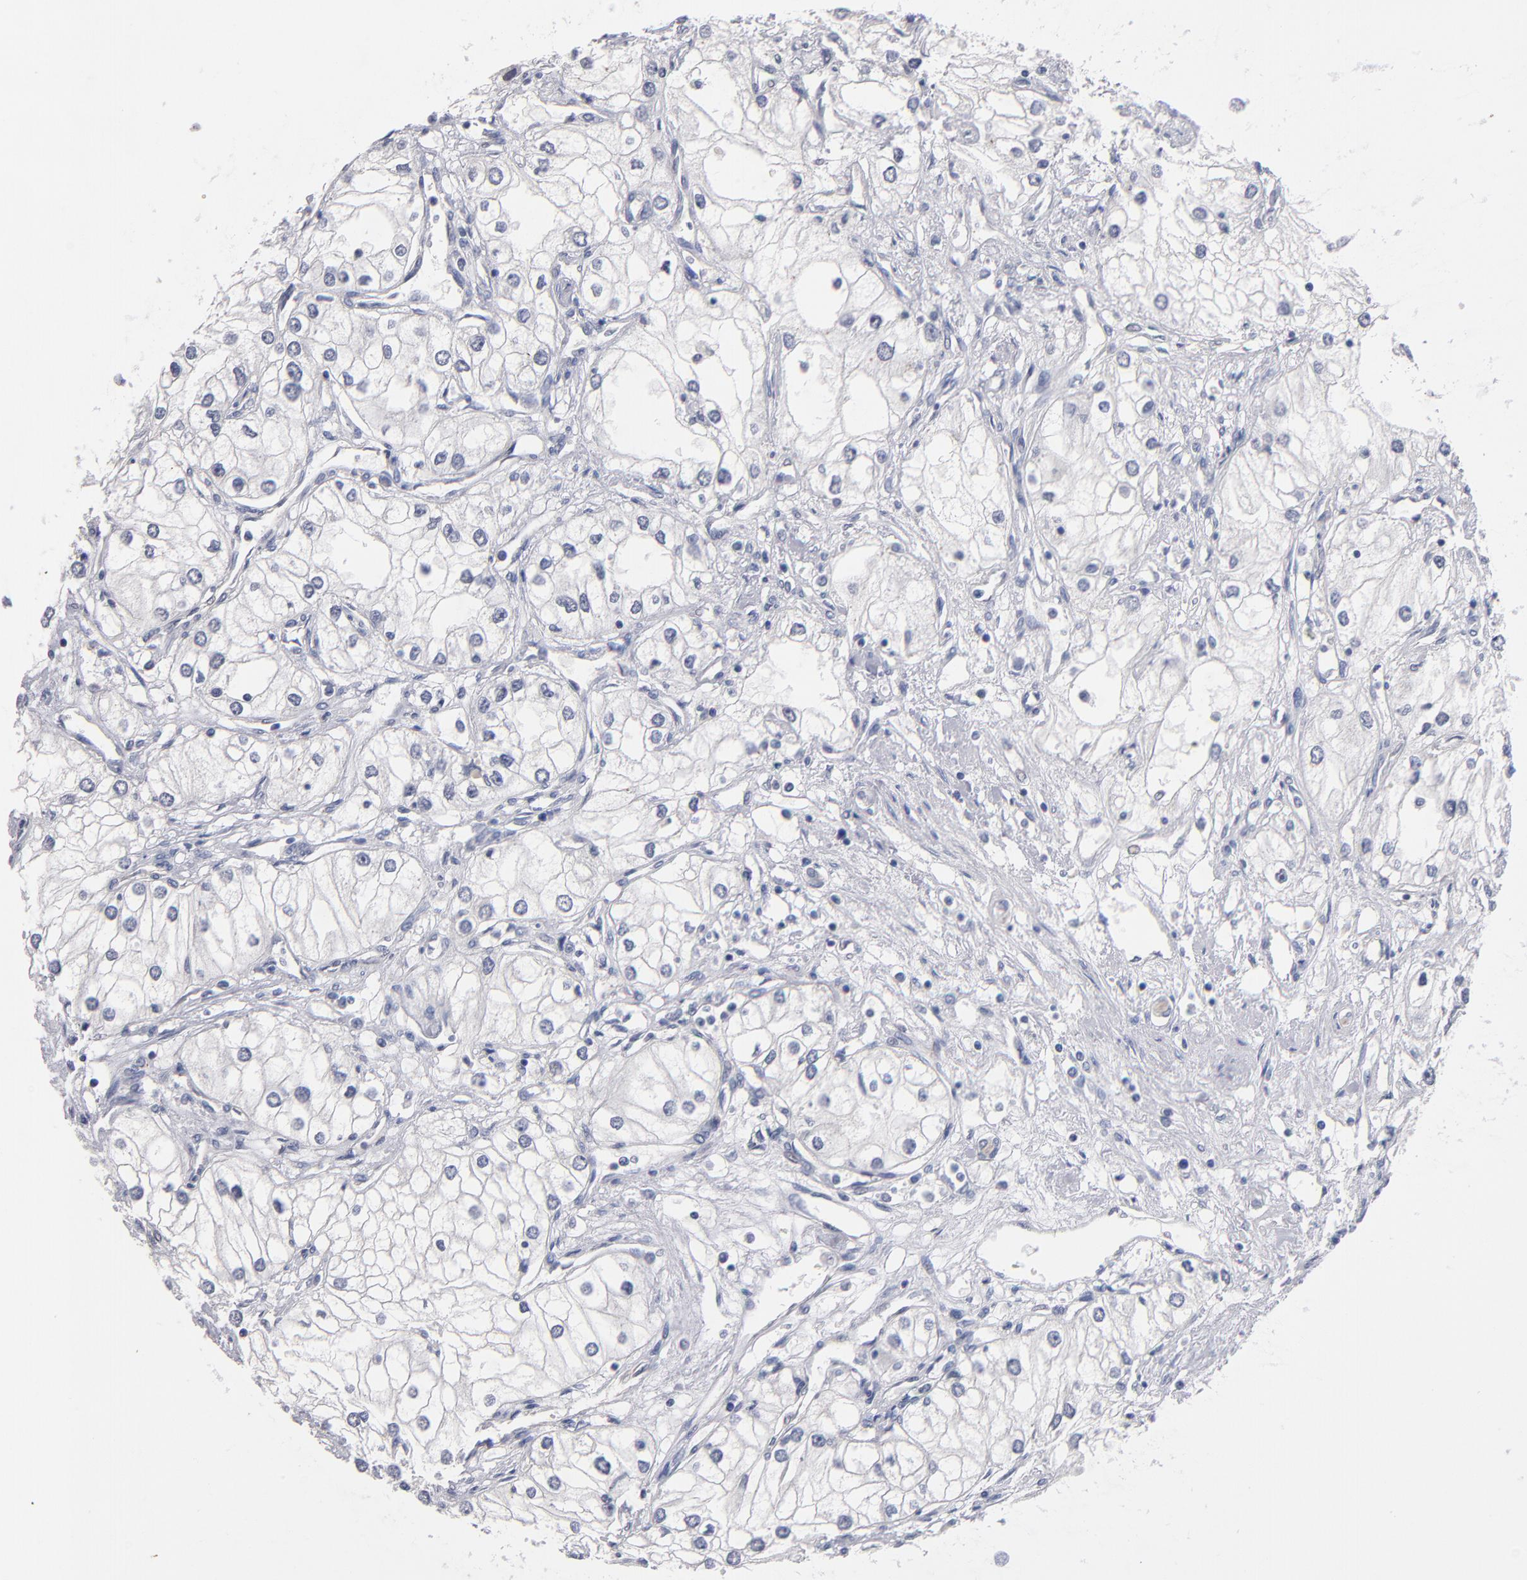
{"staining": {"intensity": "negative", "quantity": "none", "location": "none"}, "tissue": "renal cancer", "cell_type": "Tumor cells", "image_type": "cancer", "snomed": [{"axis": "morphology", "description": "Adenocarcinoma, NOS"}, {"axis": "topography", "description": "Kidney"}], "caption": "Immunohistochemical staining of human renal cancer (adenocarcinoma) displays no significant staining in tumor cells.", "gene": "MN1", "patient": {"sex": "male", "age": 57}}